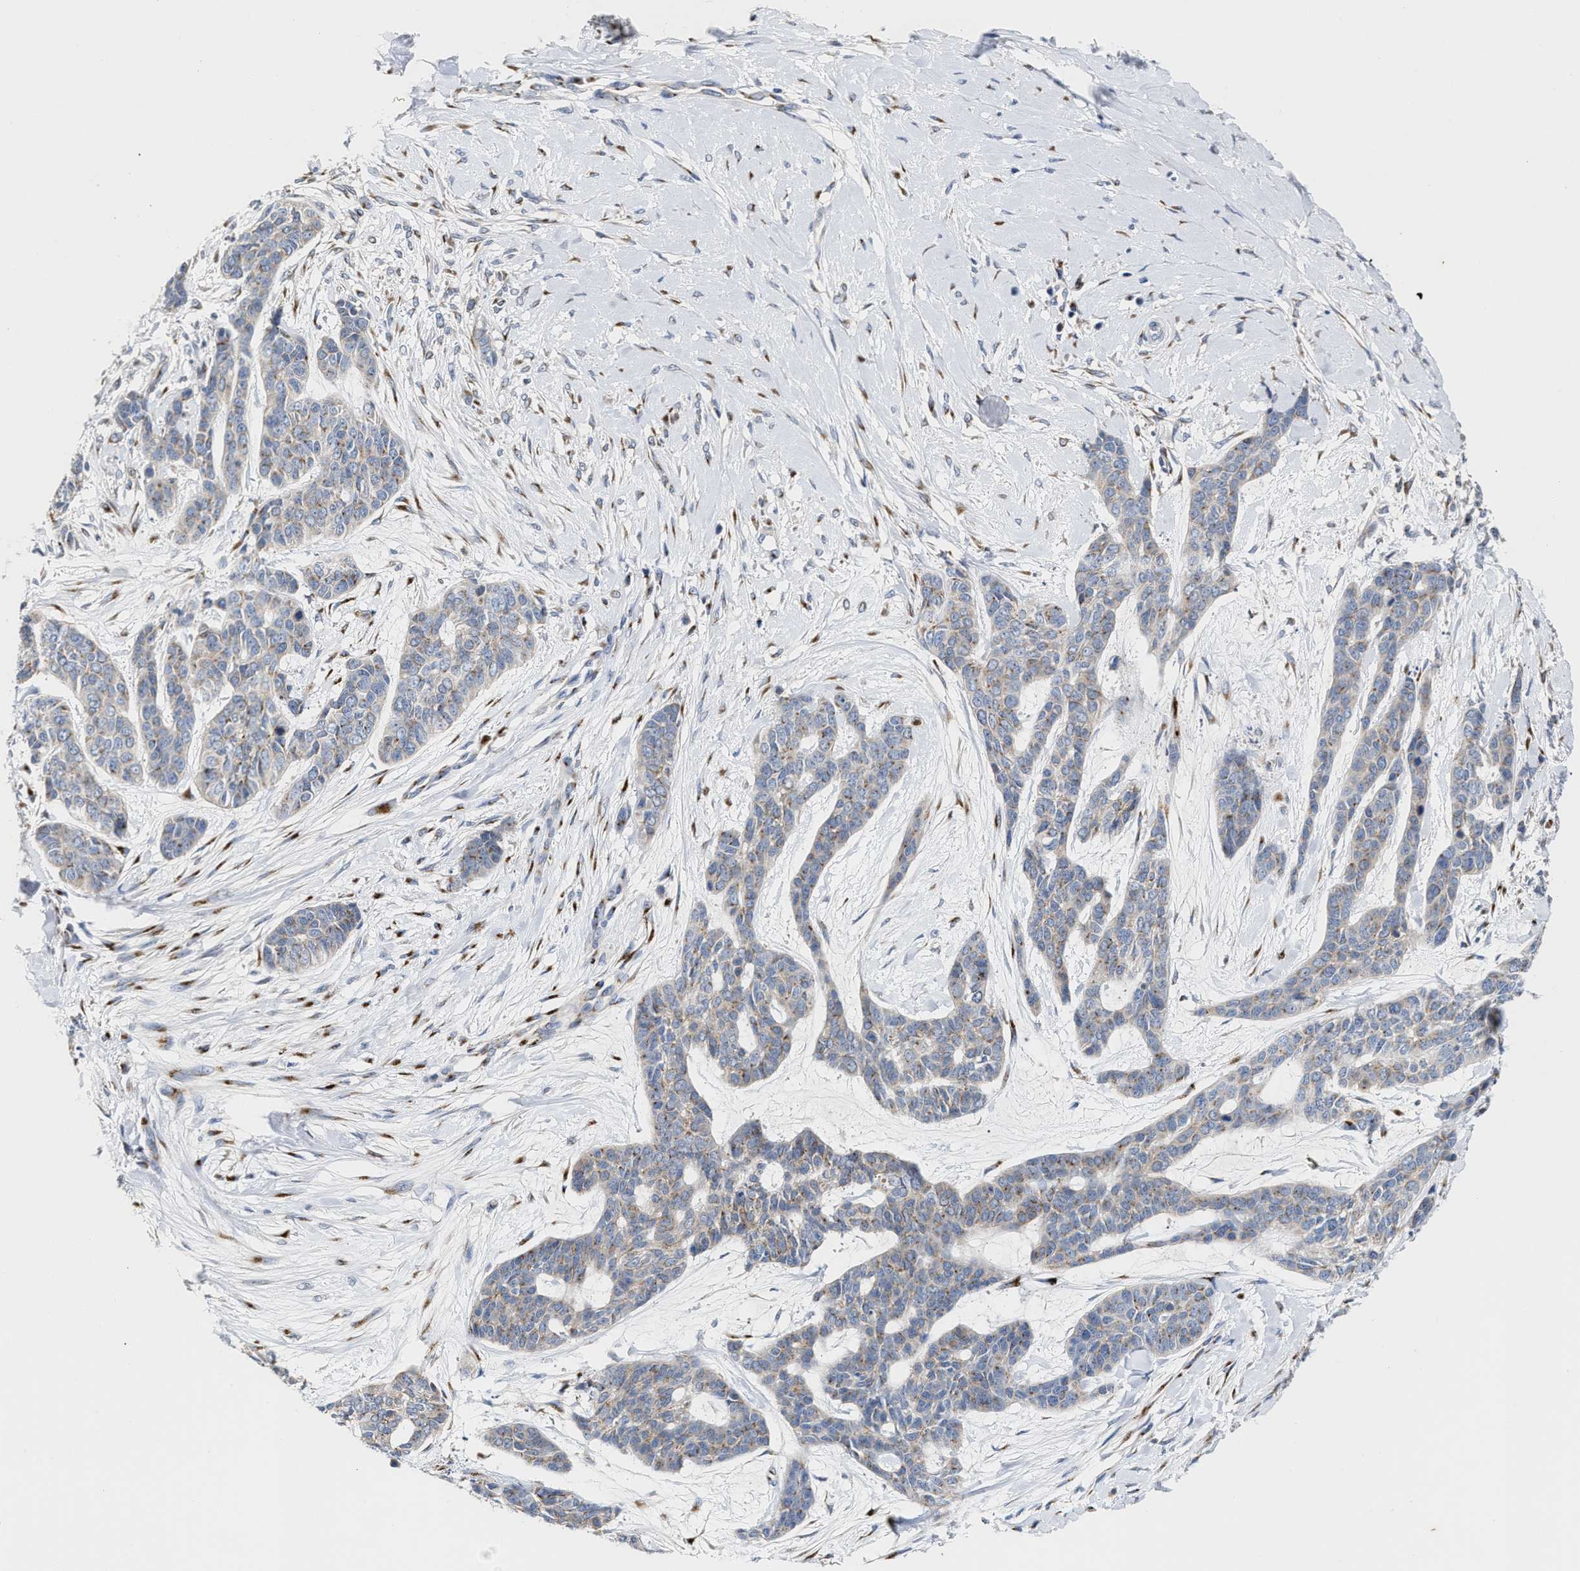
{"staining": {"intensity": "weak", "quantity": "25%-75%", "location": "cytoplasmic/membranous"}, "tissue": "skin cancer", "cell_type": "Tumor cells", "image_type": "cancer", "snomed": [{"axis": "morphology", "description": "Basal cell carcinoma"}, {"axis": "topography", "description": "Skin"}], "caption": "An image of skin cancer (basal cell carcinoma) stained for a protein reveals weak cytoplasmic/membranous brown staining in tumor cells. (brown staining indicates protein expression, while blue staining denotes nuclei).", "gene": "CCL2", "patient": {"sex": "female", "age": 64}}